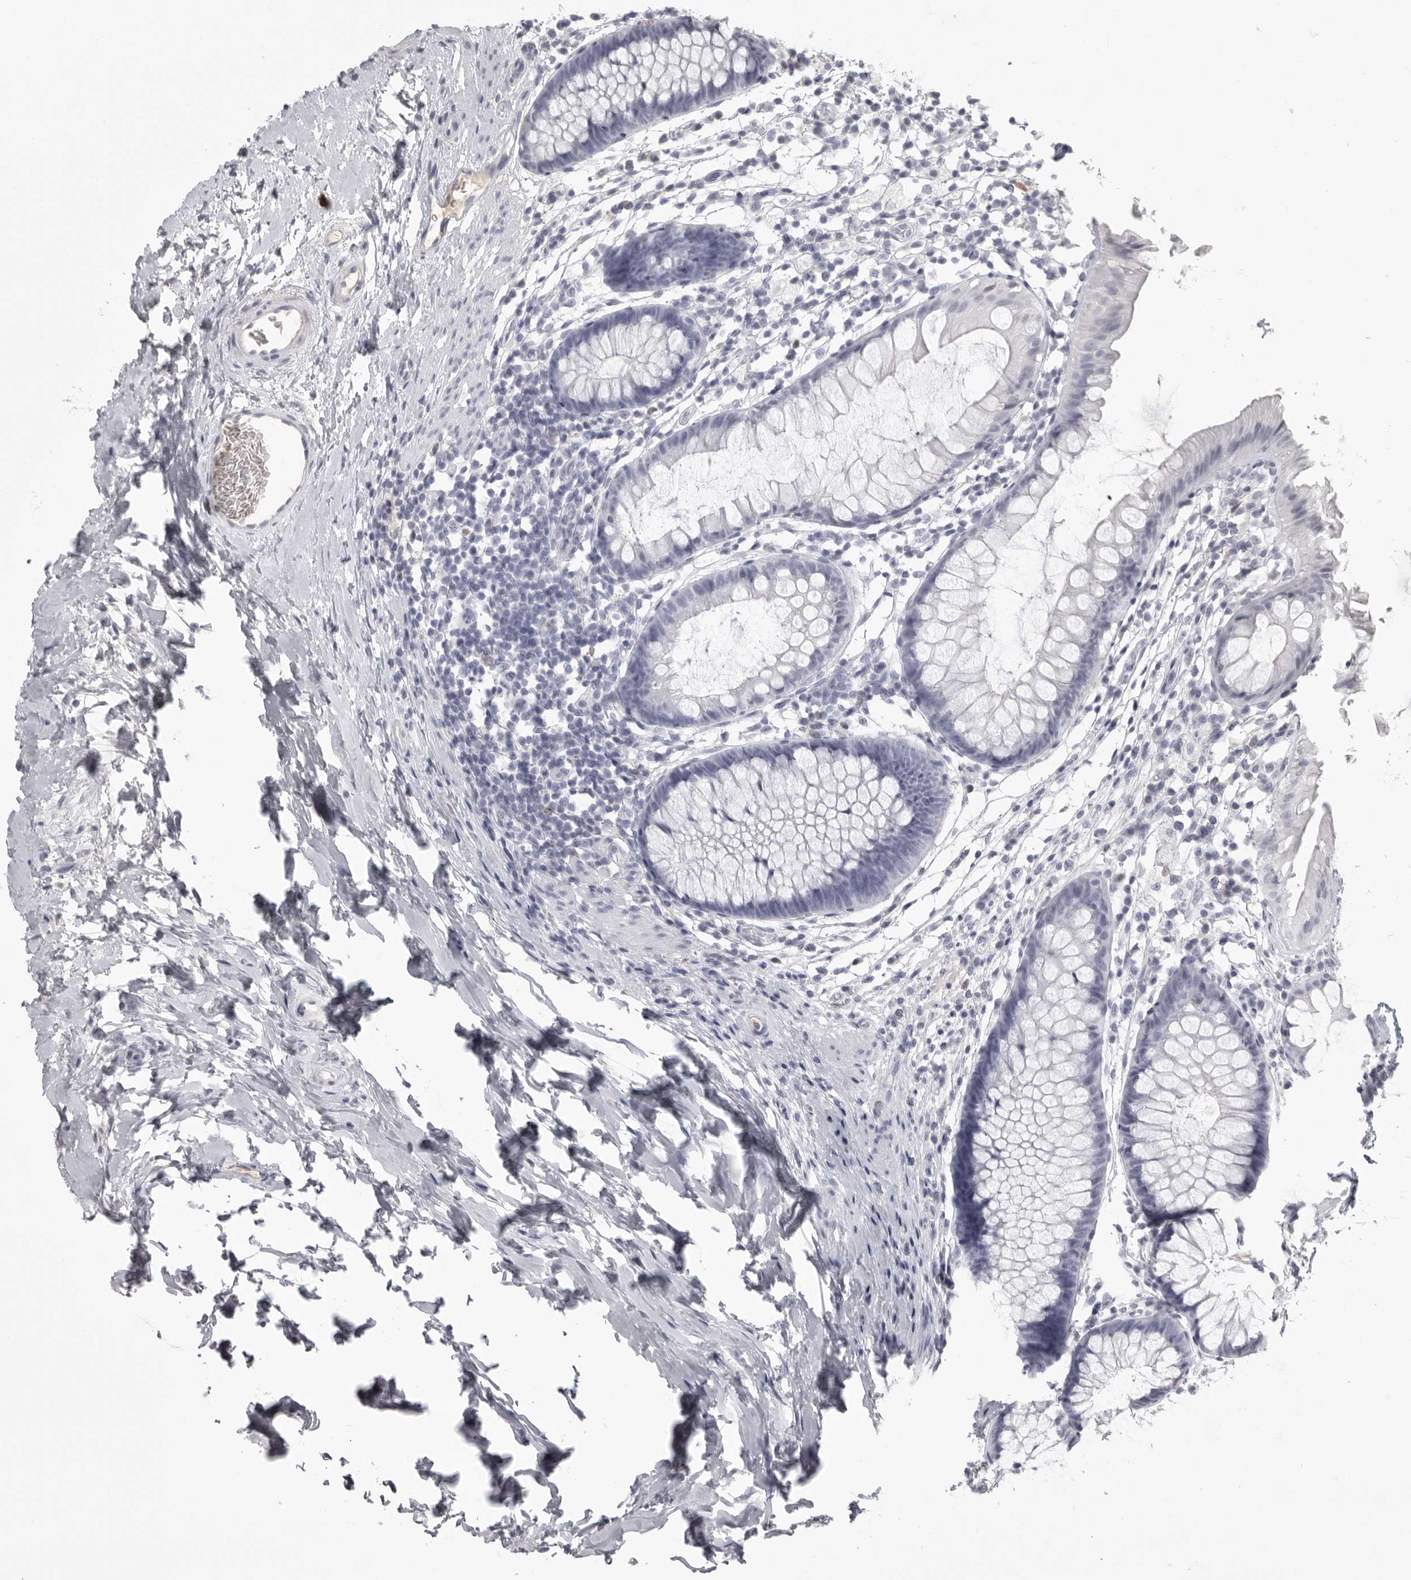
{"staining": {"intensity": "negative", "quantity": "none", "location": "none"}, "tissue": "colon", "cell_type": "Endothelial cells", "image_type": "normal", "snomed": [{"axis": "morphology", "description": "Normal tissue, NOS"}, {"axis": "topography", "description": "Colon"}], "caption": "Immunohistochemical staining of normal colon demonstrates no significant positivity in endothelial cells.", "gene": "GNLY", "patient": {"sex": "female", "age": 62}}